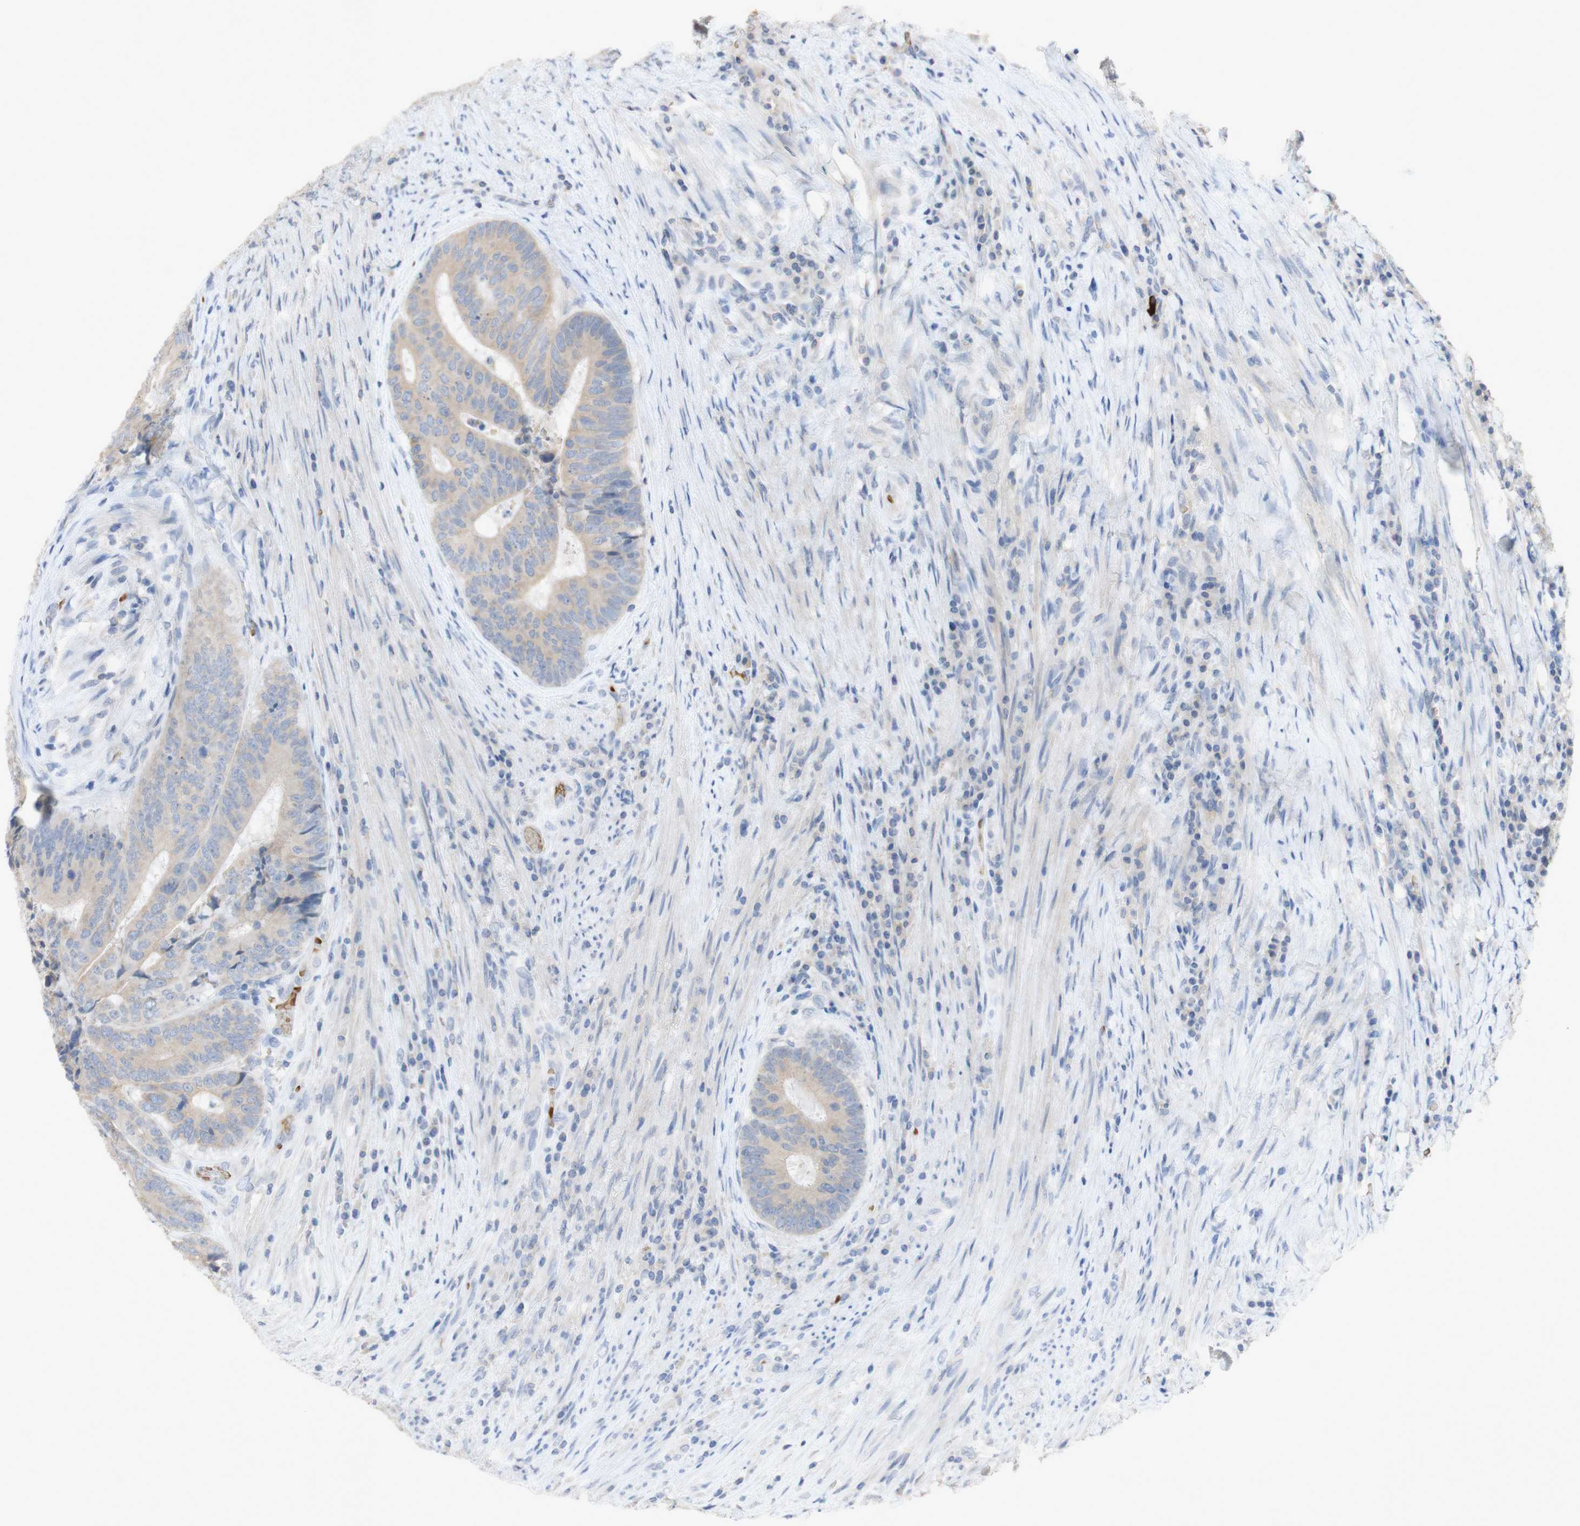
{"staining": {"intensity": "negative", "quantity": "none", "location": "none"}, "tissue": "colorectal cancer", "cell_type": "Tumor cells", "image_type": "cancer", "snomed": [{"axis": "morphology", "description": "Adenocarcinoma, NOS"}, {"axis": "topography", "description": "Rectum"}], "caption": "Colorectal adenocarcinoma stained for a protein using immunohistochemistry (IHC) demonstrates no expression tumor cells.", "gene": "EPO", "patient": {"sex": "male", "age": 72}}